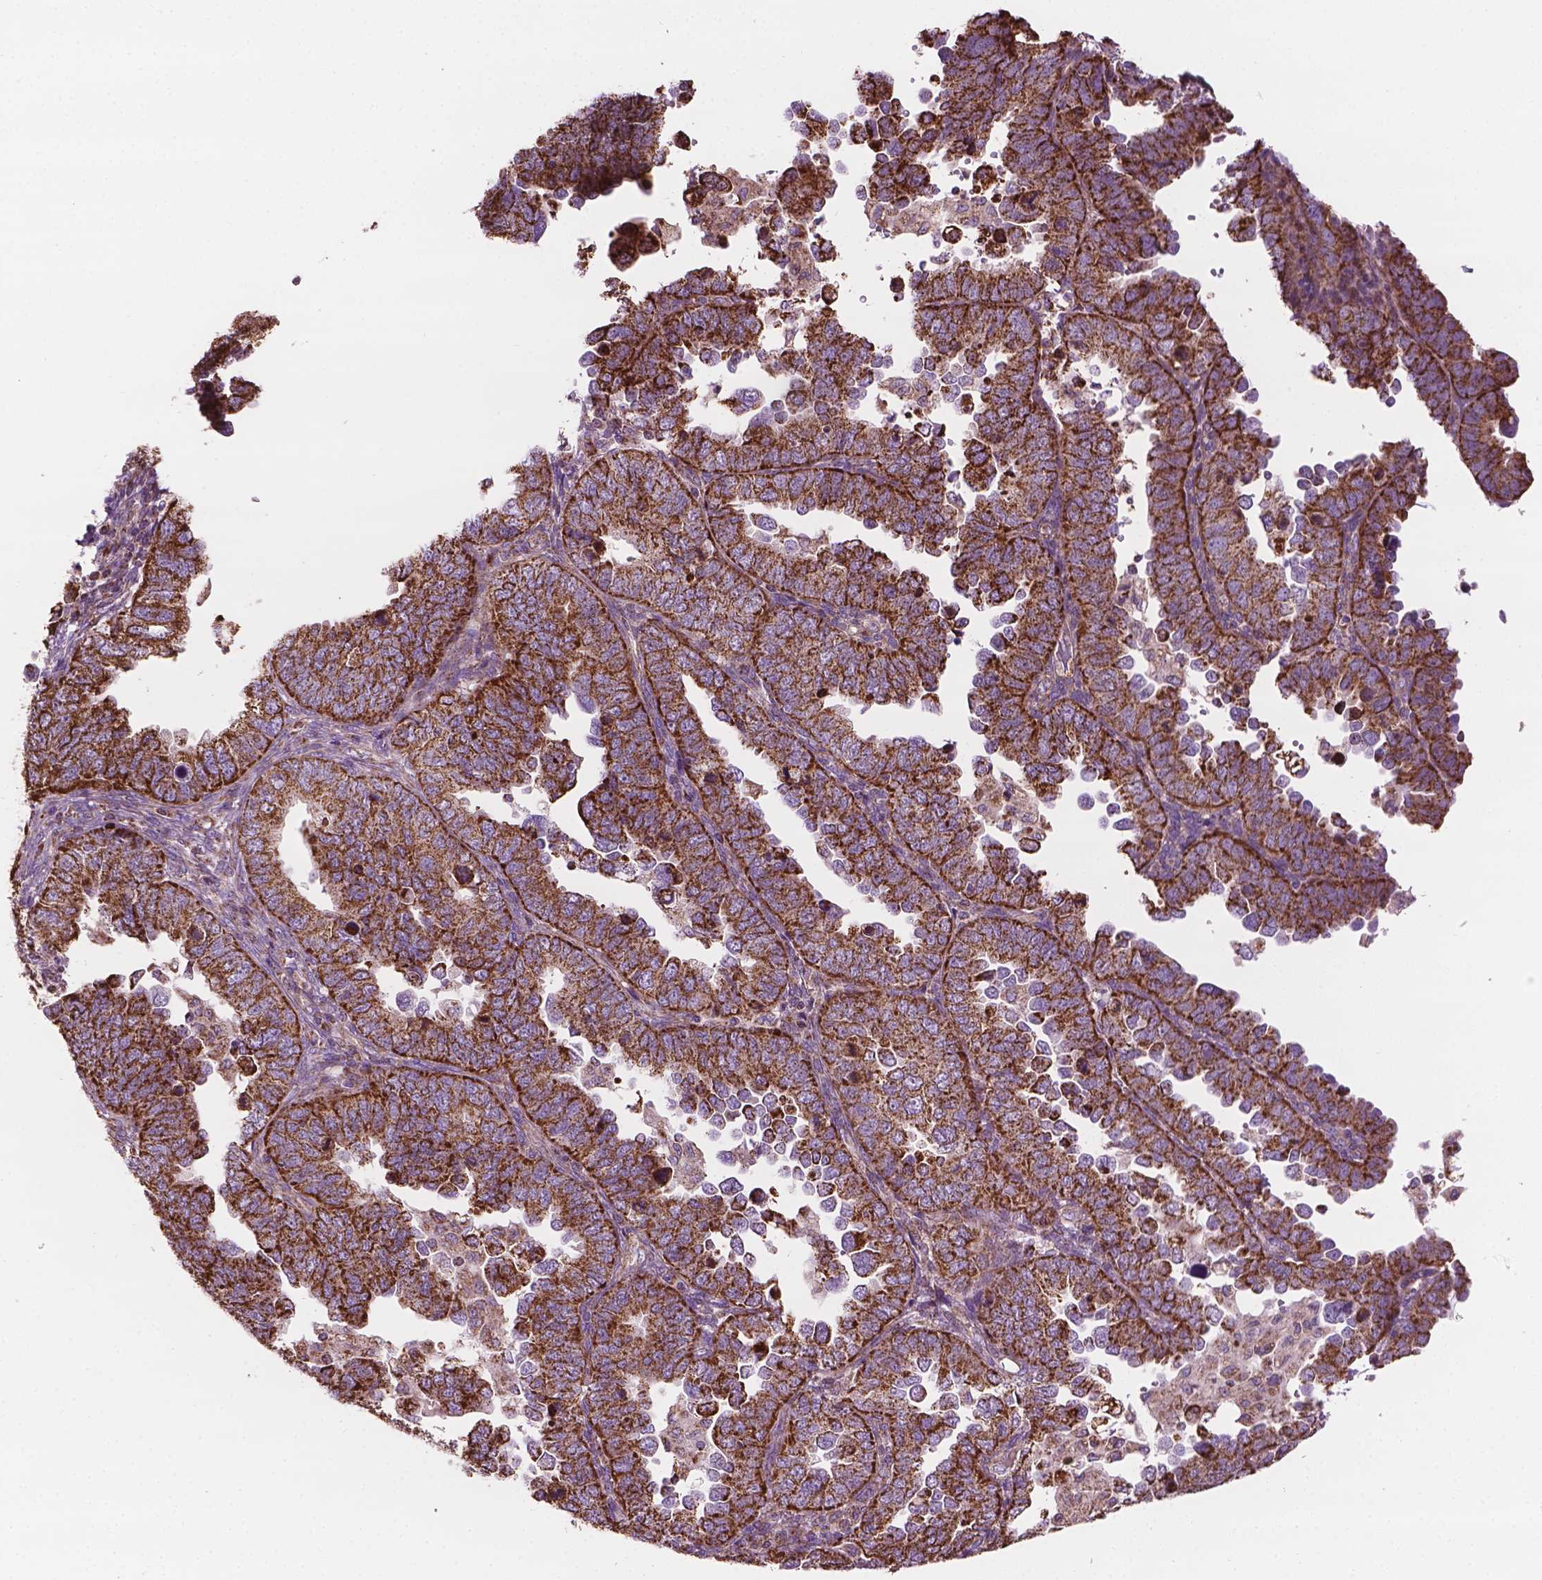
{"staining": {"intensity": "strong", "quantity": ">75%", "location": "cytoplasmic/membranous"}, "tissue": "endometrial cancer", "cell_type": "Tumor cells", "image_type": "cancer", "snomed": [{"axis": "morphology", "description": "Adenocarcinoma, NOS"}, {"axis": "topography", "description": "Endometrium"}], "caption": "Endometrial cancer stained with immunohistochemistry demonstrates strong cytoplasmic/membranous staining in about >75% of tumor cells. Nuclei are stained in blue.", "gene": "PIBF1", "patient": {"sex": "female", "age": 79}}